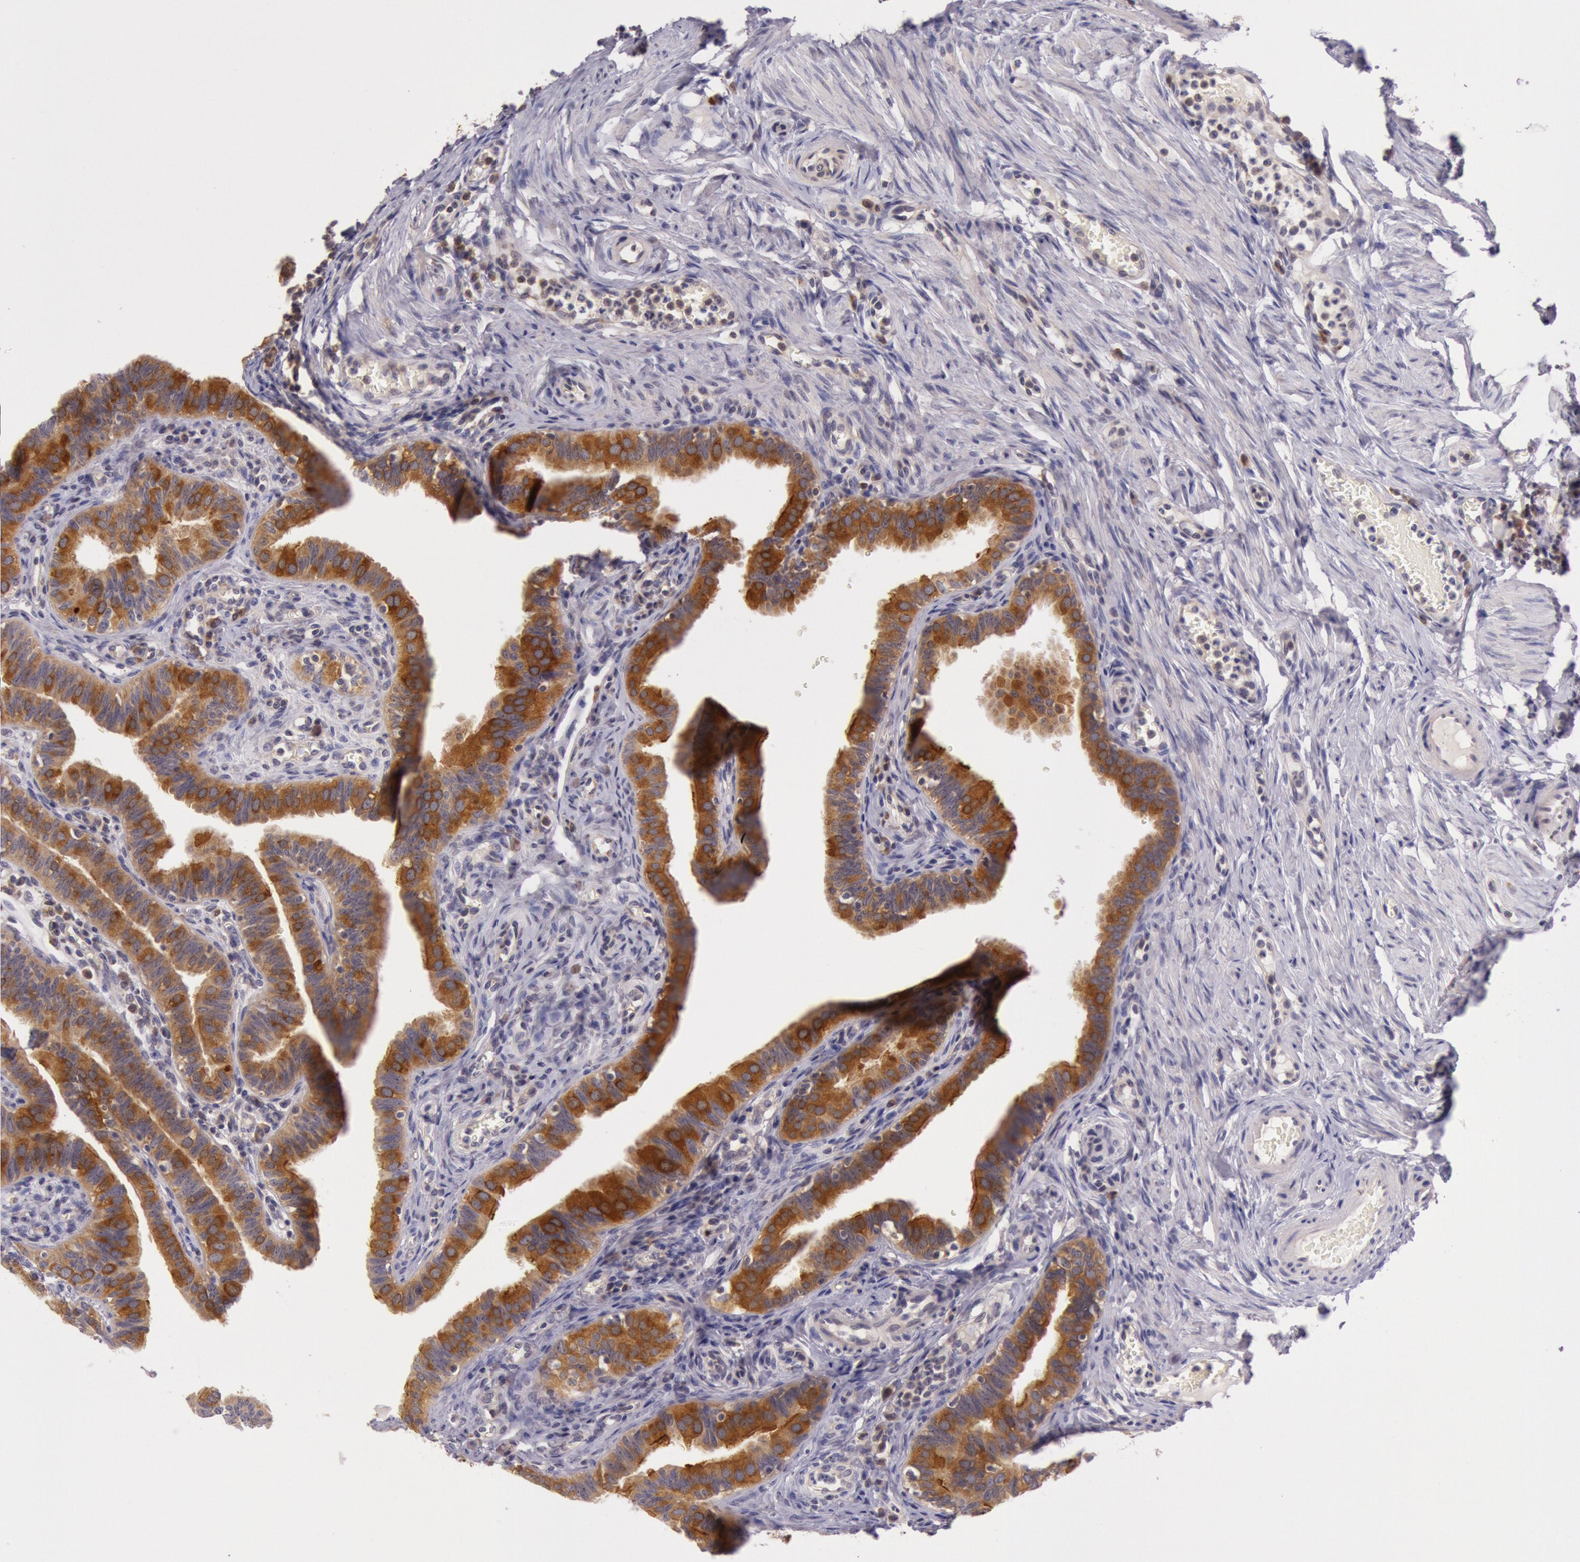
{"staining": {"intensity": "strong", "quantity": ">75%", "location": "cytoplasmic/membranous"}, "tissue": "fallopian tube", "cell_type": "Glandular cells", "image_type": "normal", "snomed": [{"axis": "morphology", "description": "Normal tissue, NOS"}, {"axis": "topography", "description": "Fallopian tube"}, {"axis": "topography", "description": "Ovary"}], "caption": "High-power microscopy captured an immunohistochemistry (IHC) histopathology image of normal fallopian tube, revealing strong cytoplasmic/membranous staining in approximately >75% of glandular cells.", "gene": "CDK16", "patient": {"sex": "female", "age": 51}}